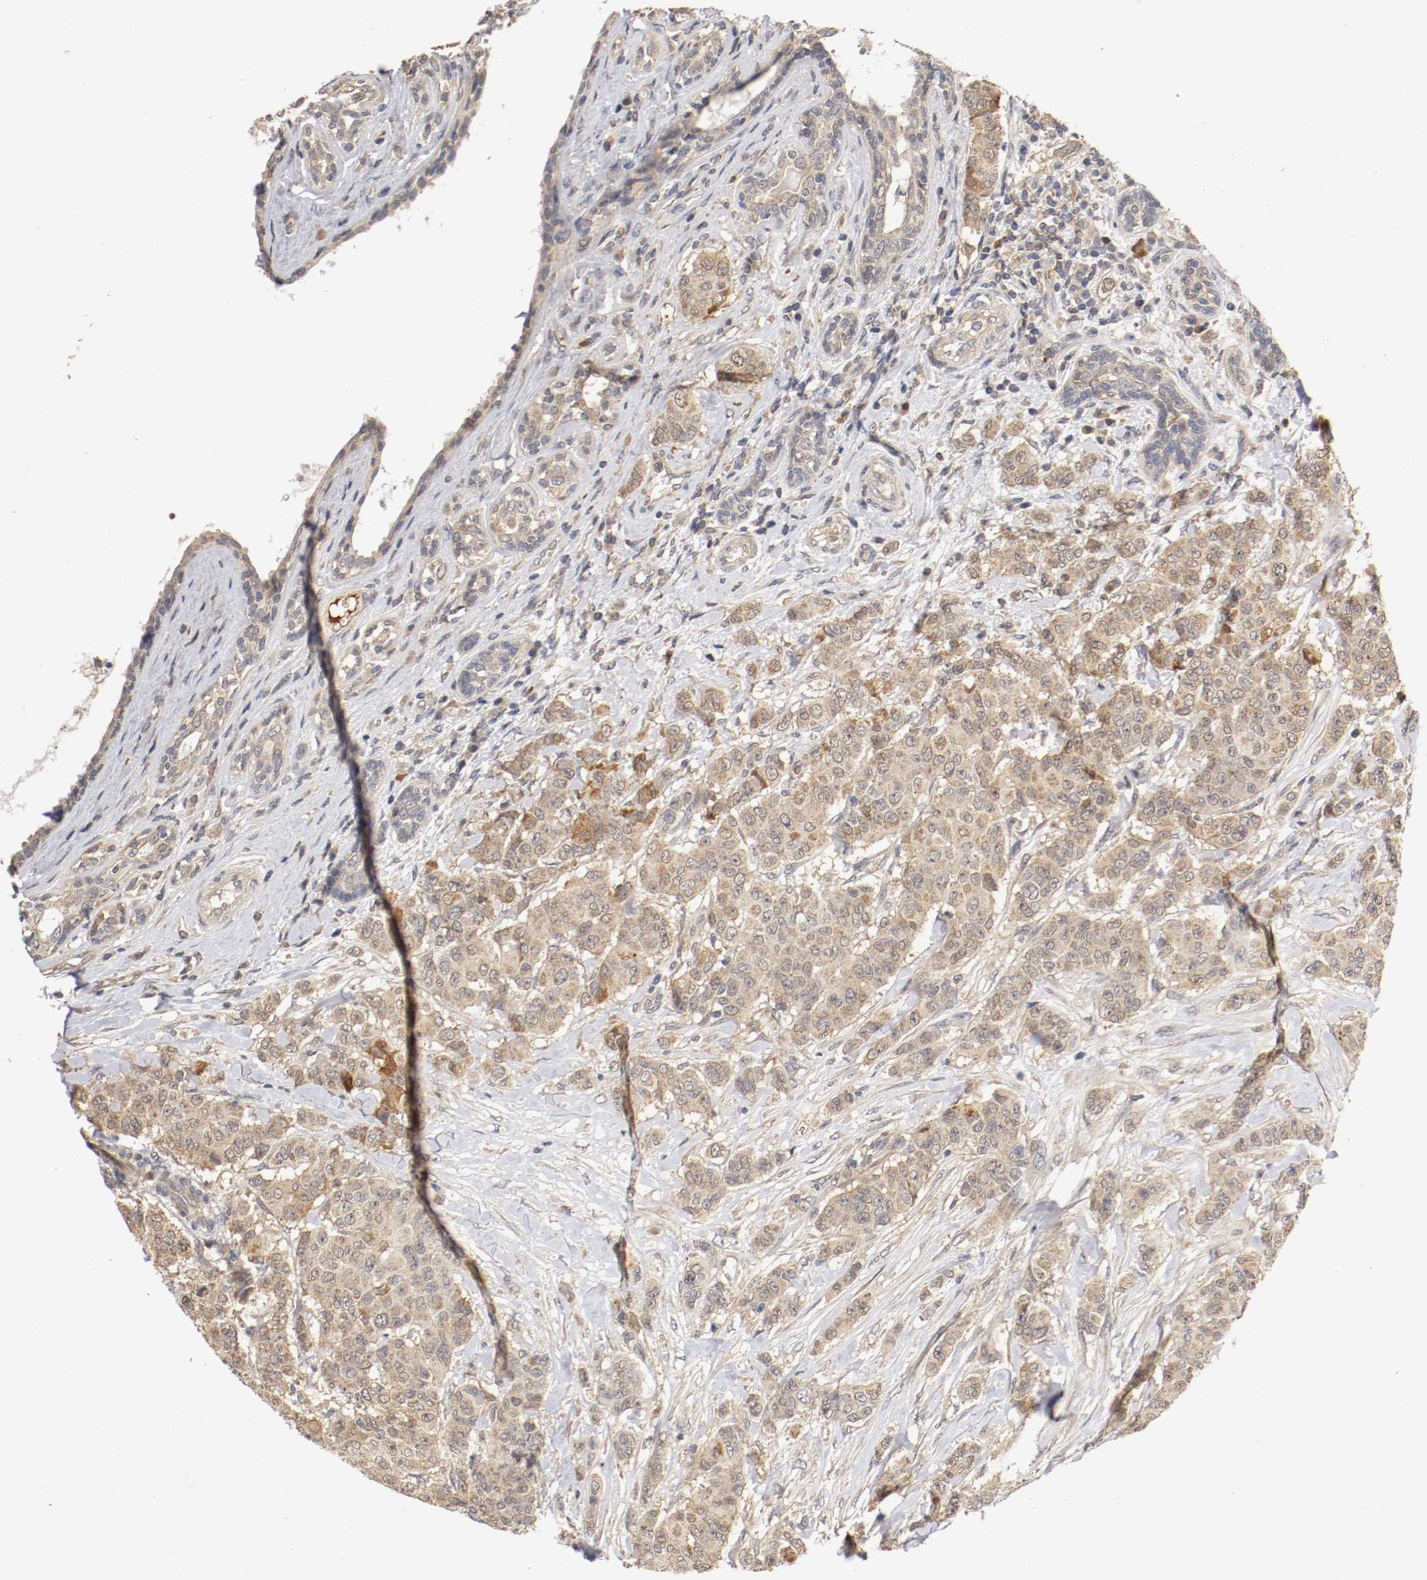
{"staining": {"intensity": "moderate", "quantity": ">75%", "location": "cytoplasmic/membranous"}, "tissue": "breast cancer", "cell_type": "Tumor cells", "image_type": "cancer", "snomed": [{"axis": "morphology", "description": "Duct carcinoma"}, {"axis": "topography", "description": "Breast"}], "caption": "Tumor cells exhibit moderate cytoplasmic/membranous staining in about >75% of cells in breast intraductal carcinoma.", "gene": "TNFRSF1B", "patient": {"sex": "female", "age": 40}}